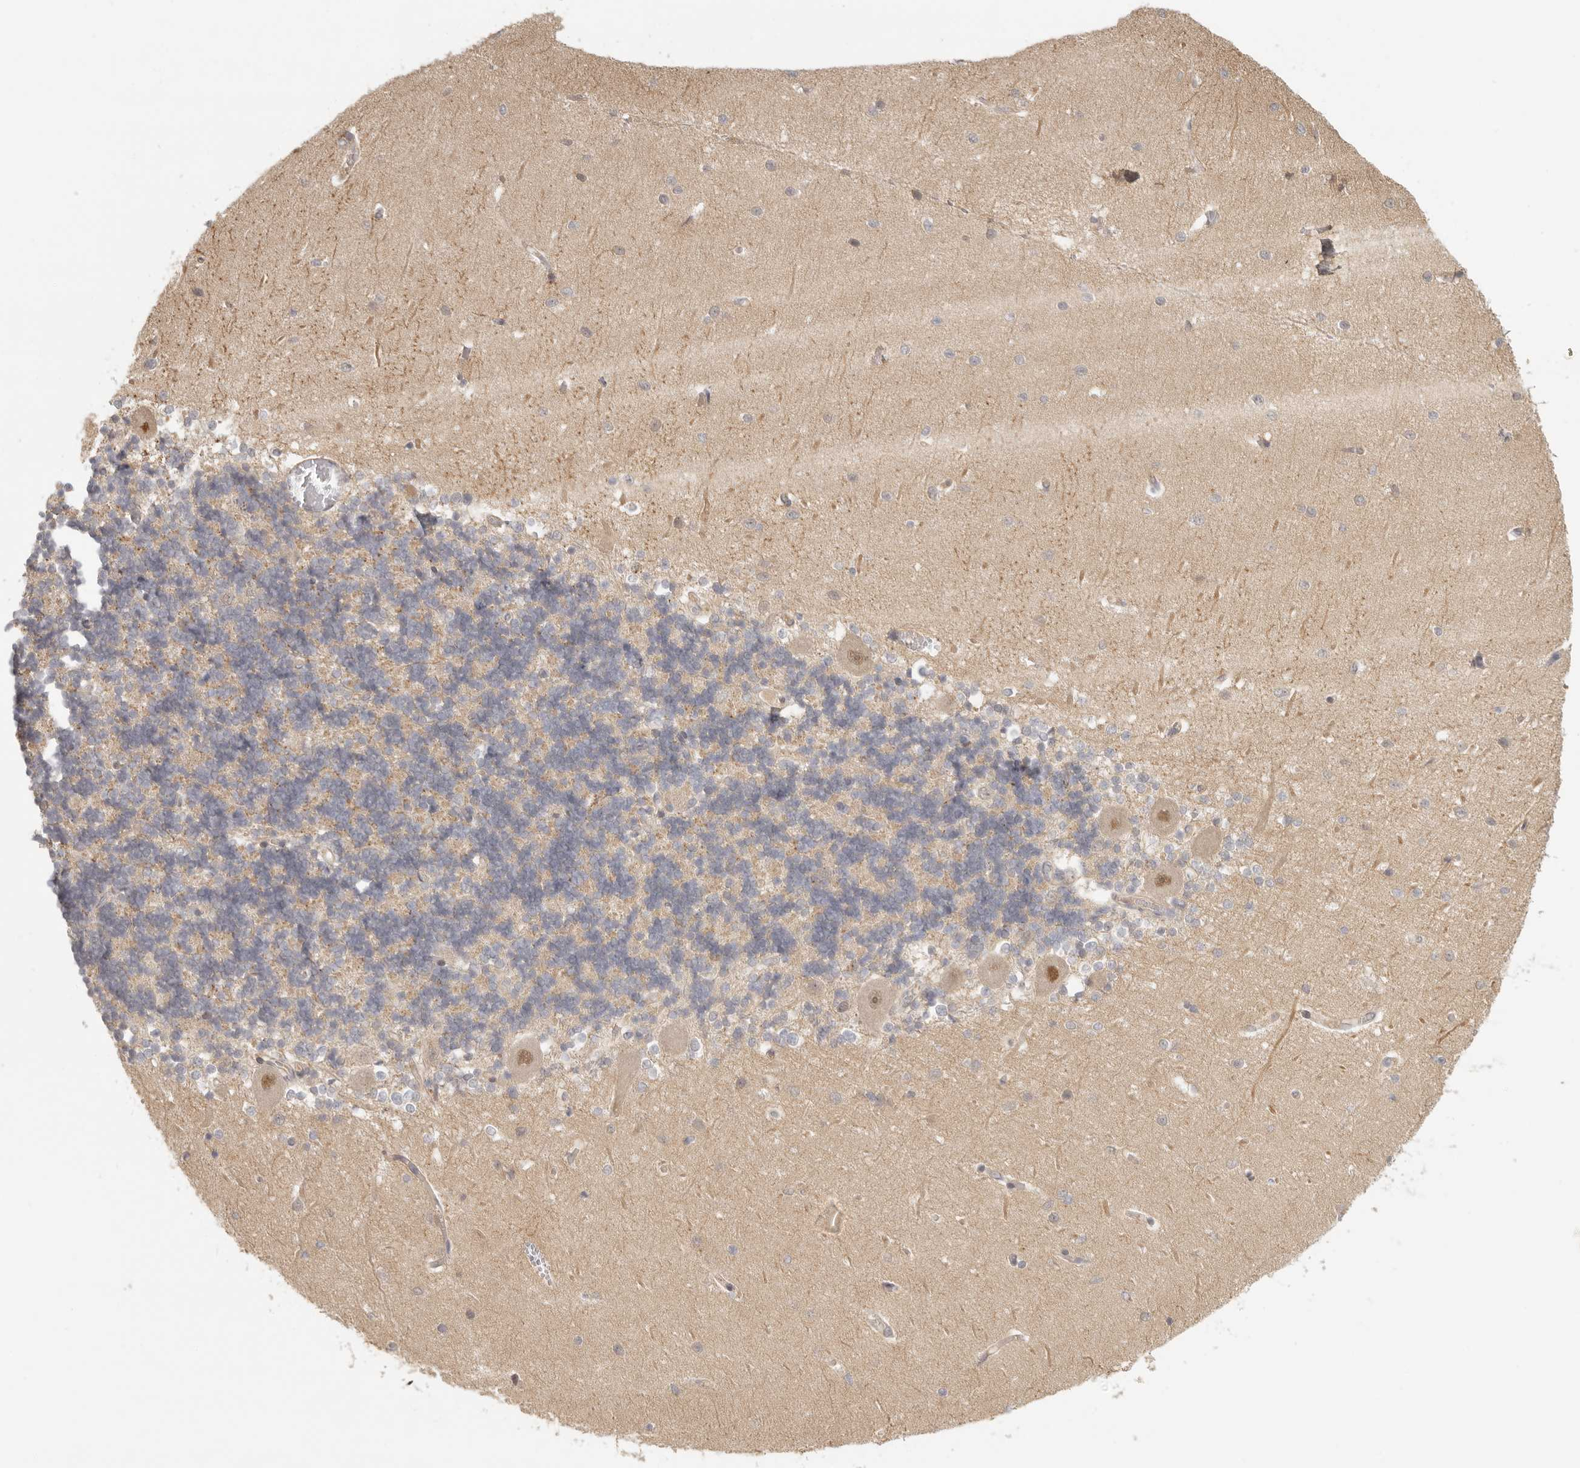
{"staining": {"intensity": "moderate", "quantity": "25%-75%", "location": "cytoplasmic/membranous"}, "tissue": "cerebellum", "cell_type": "Cells in granular layer", "image_type": "normal", "snomed": [{"axis": "morphology", "description": "Normal tissue, NOS"}, {"axis": "topography", "description": "Cerebellum"}], "caption": "Immunohistochemistry of benign human cerebellum displays medium levels of moderate cytoplasmic/membranous expression in approximately 25%-75% of cells in granular layer.", "gene": "AHDC1", "patient": {"sex": "male", "age": 37}}